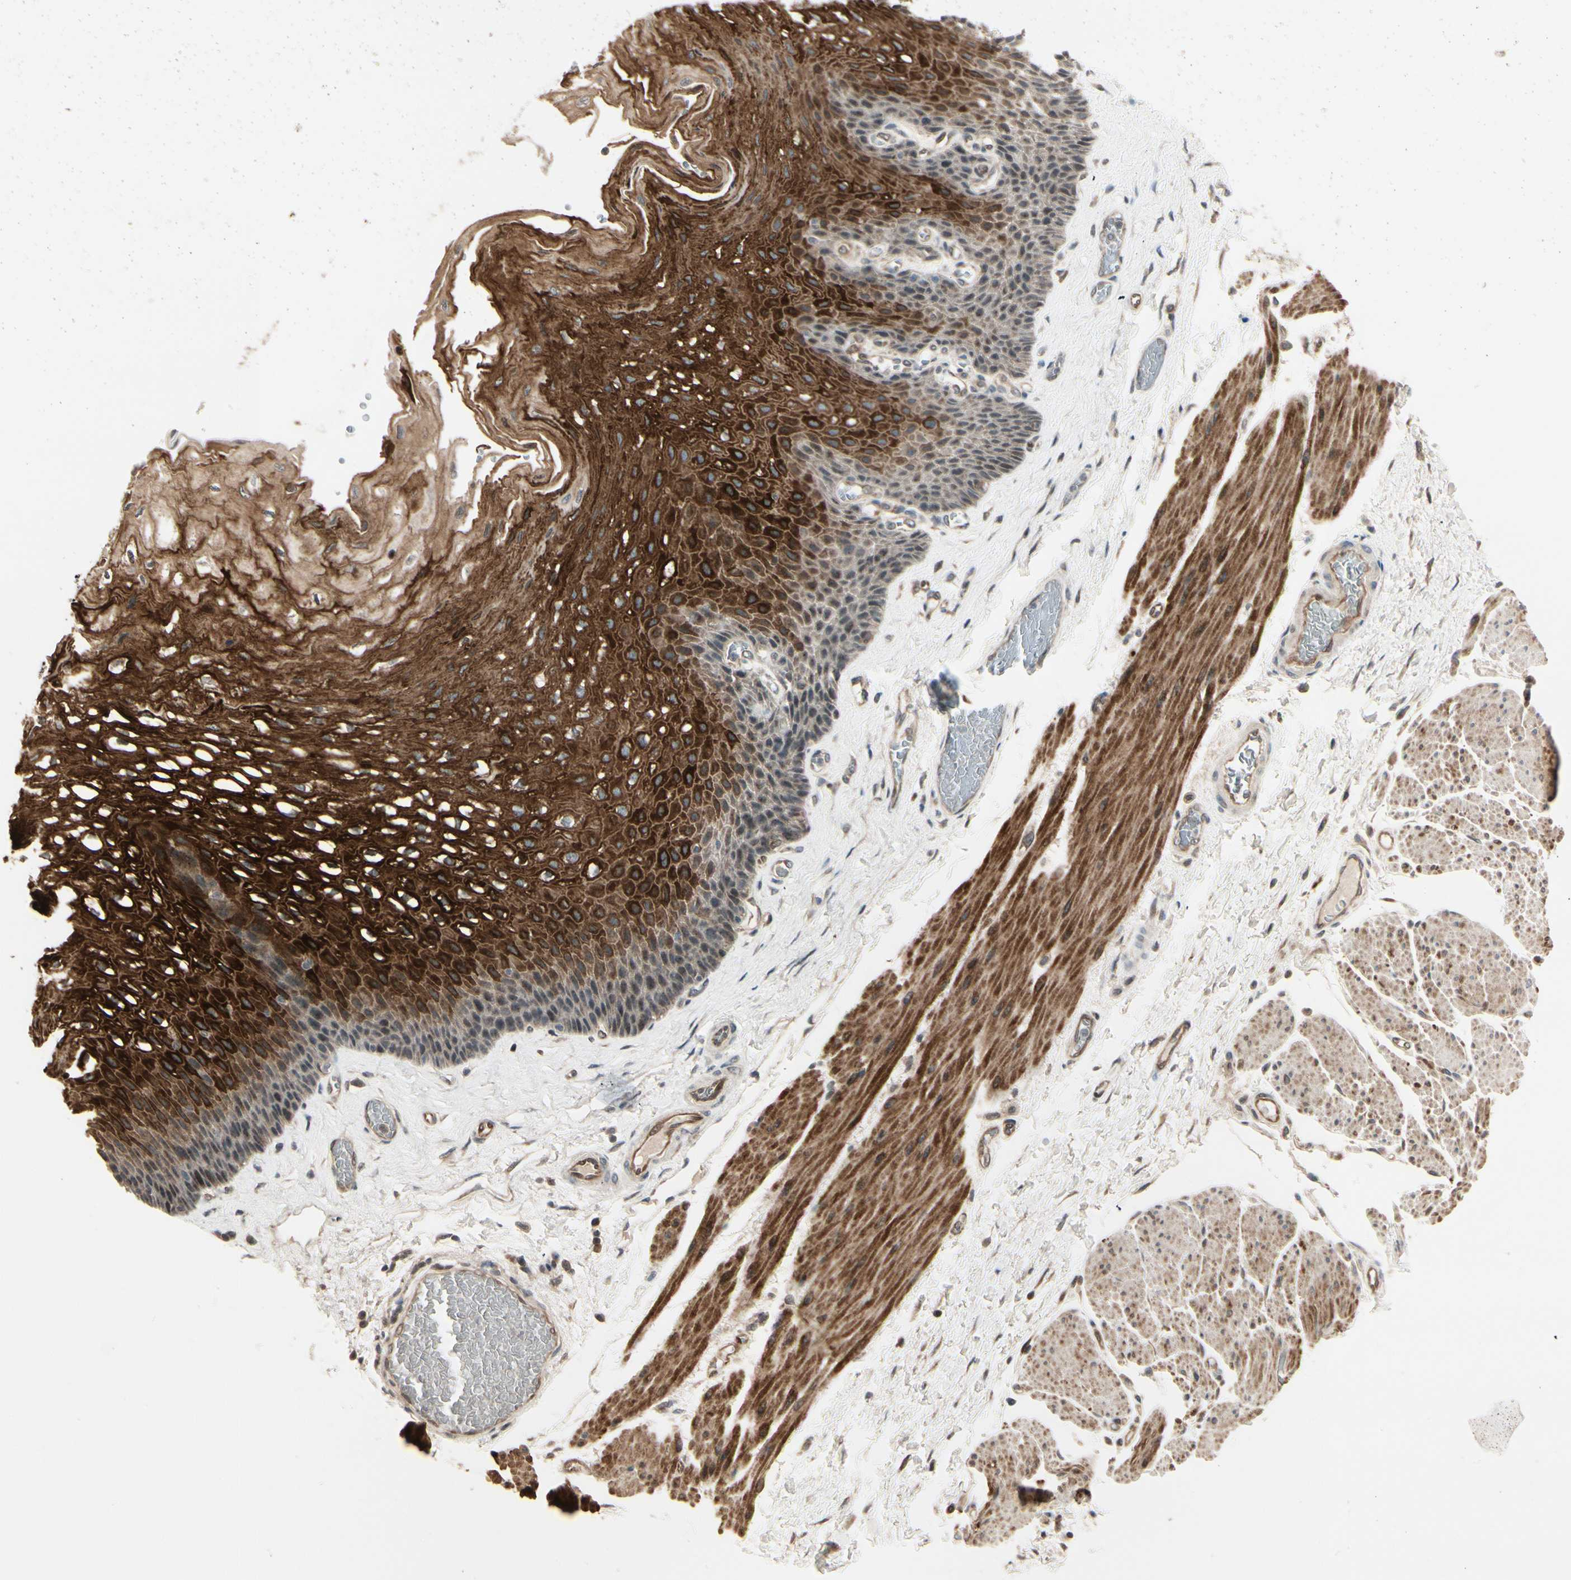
{"staining": {"intensity": "strong", "quantity": ">75%", "location": "cytoplasmic/membranous"}, "tissue": "esophagus", "cell_type": "Squamous epithelial cells", "image_type": "normal", "snomed": [{"axis": "morphology", "description": "Normal tissue, NOS"}, {"axis": "topography", "description": "Esophagus"}], "caption": "Immunohistochemistry (IHC) photomicrograph of normal esophagus: esophagus stained using immunohistochemistry shows high levels of strong protein expression localized specifically in the cytoplasmic/membranous of squamous epithelial cells, appearing as a cytoplasmic/membranous brown color.", "gene": "SVBP", "patient": {"sex": "female", "age": 72}}